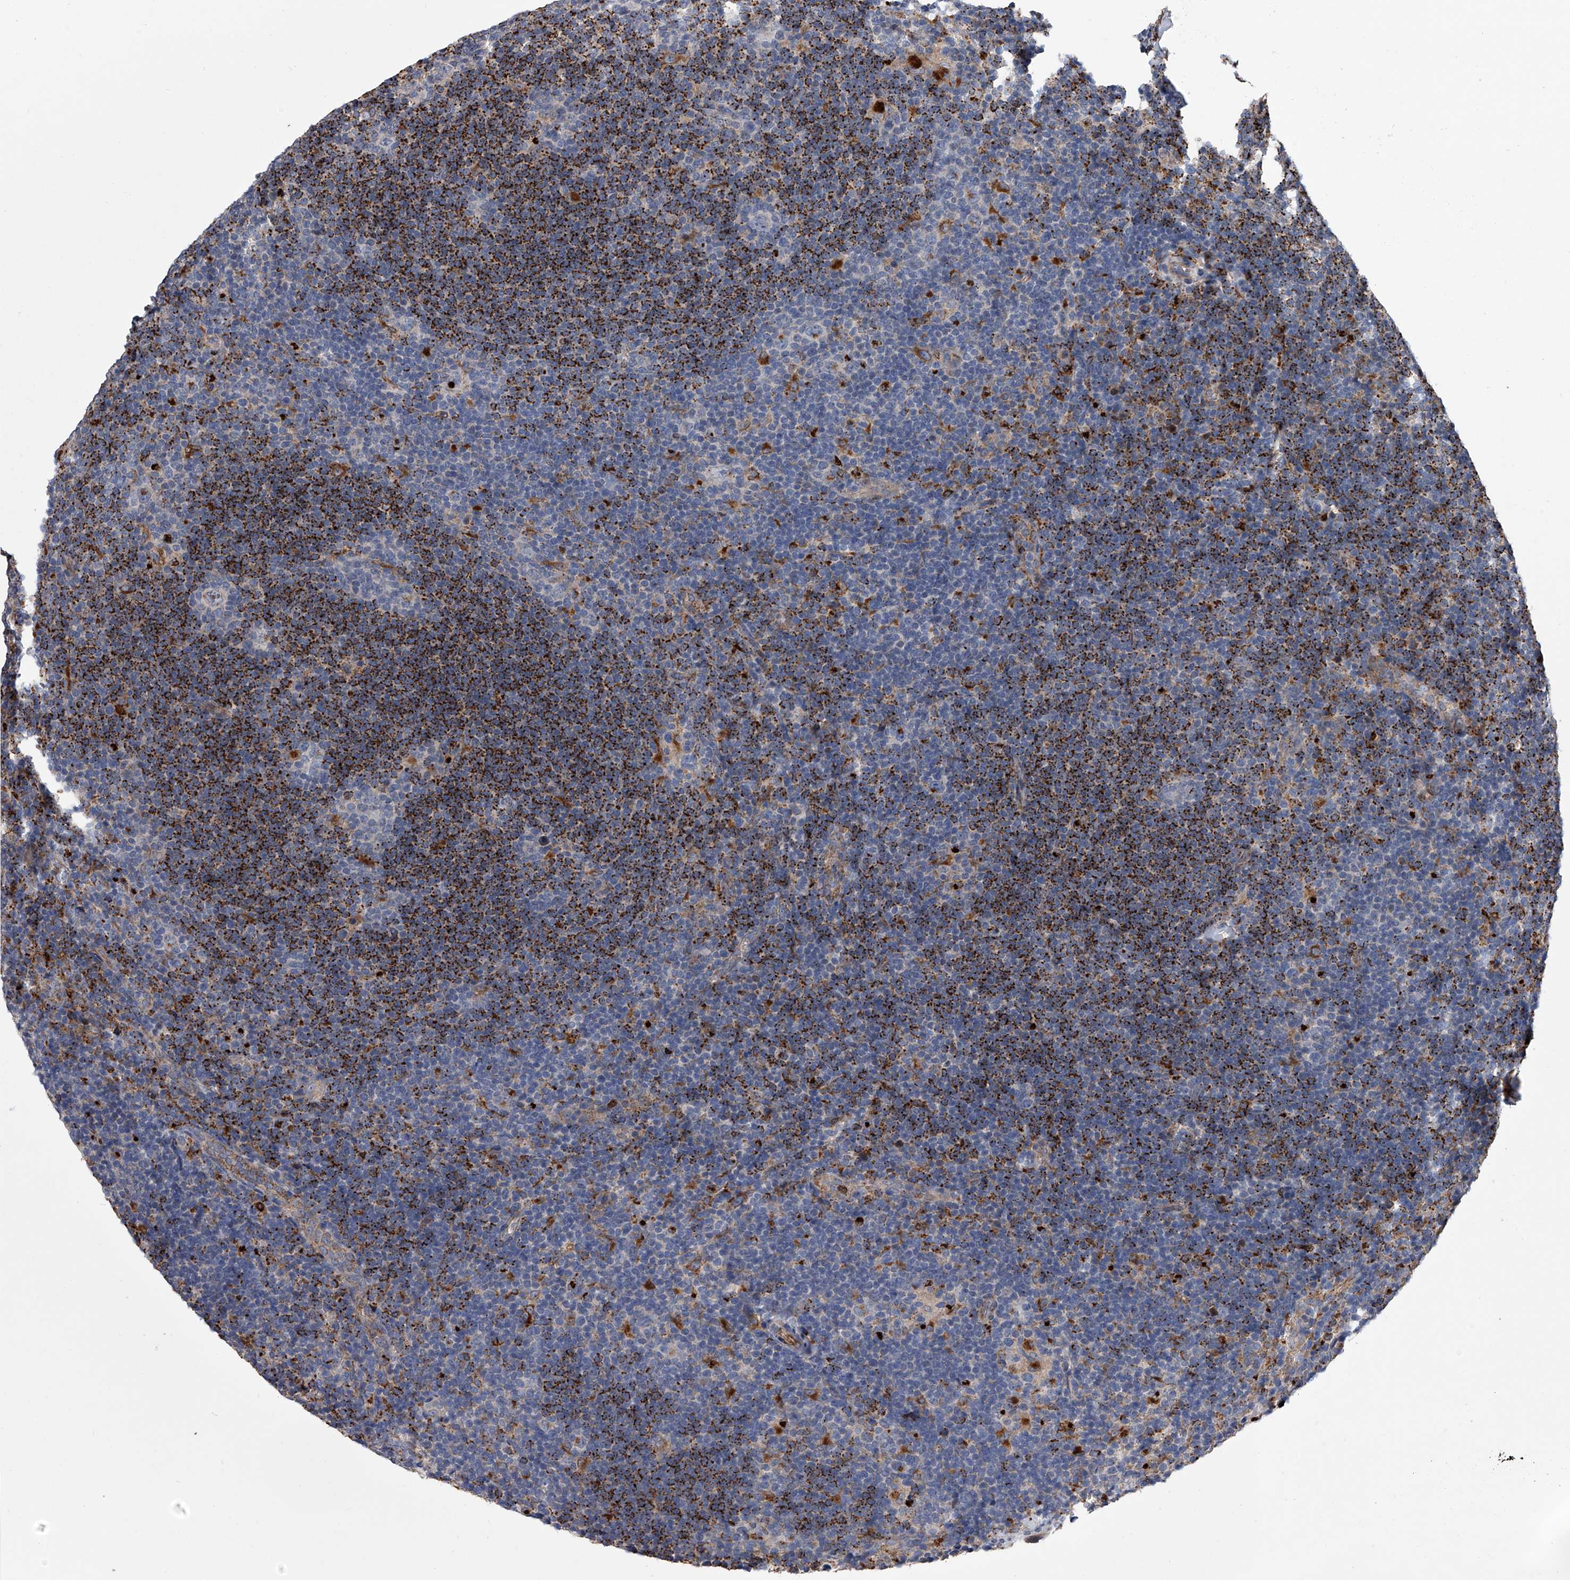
{"staining": {"intensity": "moderate", "quantity": "<25%", "location": "cytoplasmic/membranous"}, "tissue": "lymphoma", "cell_type": "Tumor cells", "image_type": "cancer", "snomed": [{"axis": "morphology", "description": "Hodgkin's disease, NOS"}, {"axis": "topography", "description": "Lymph node"}], "caption": "Immunohistochemistry of human lymphoma demonstrates low levels of moderate cytoplasmic/membranous staining in approximately <25% of tumor cells.", "gene": "TRIM8", "patient": {"sex": "female", "age": 57}}